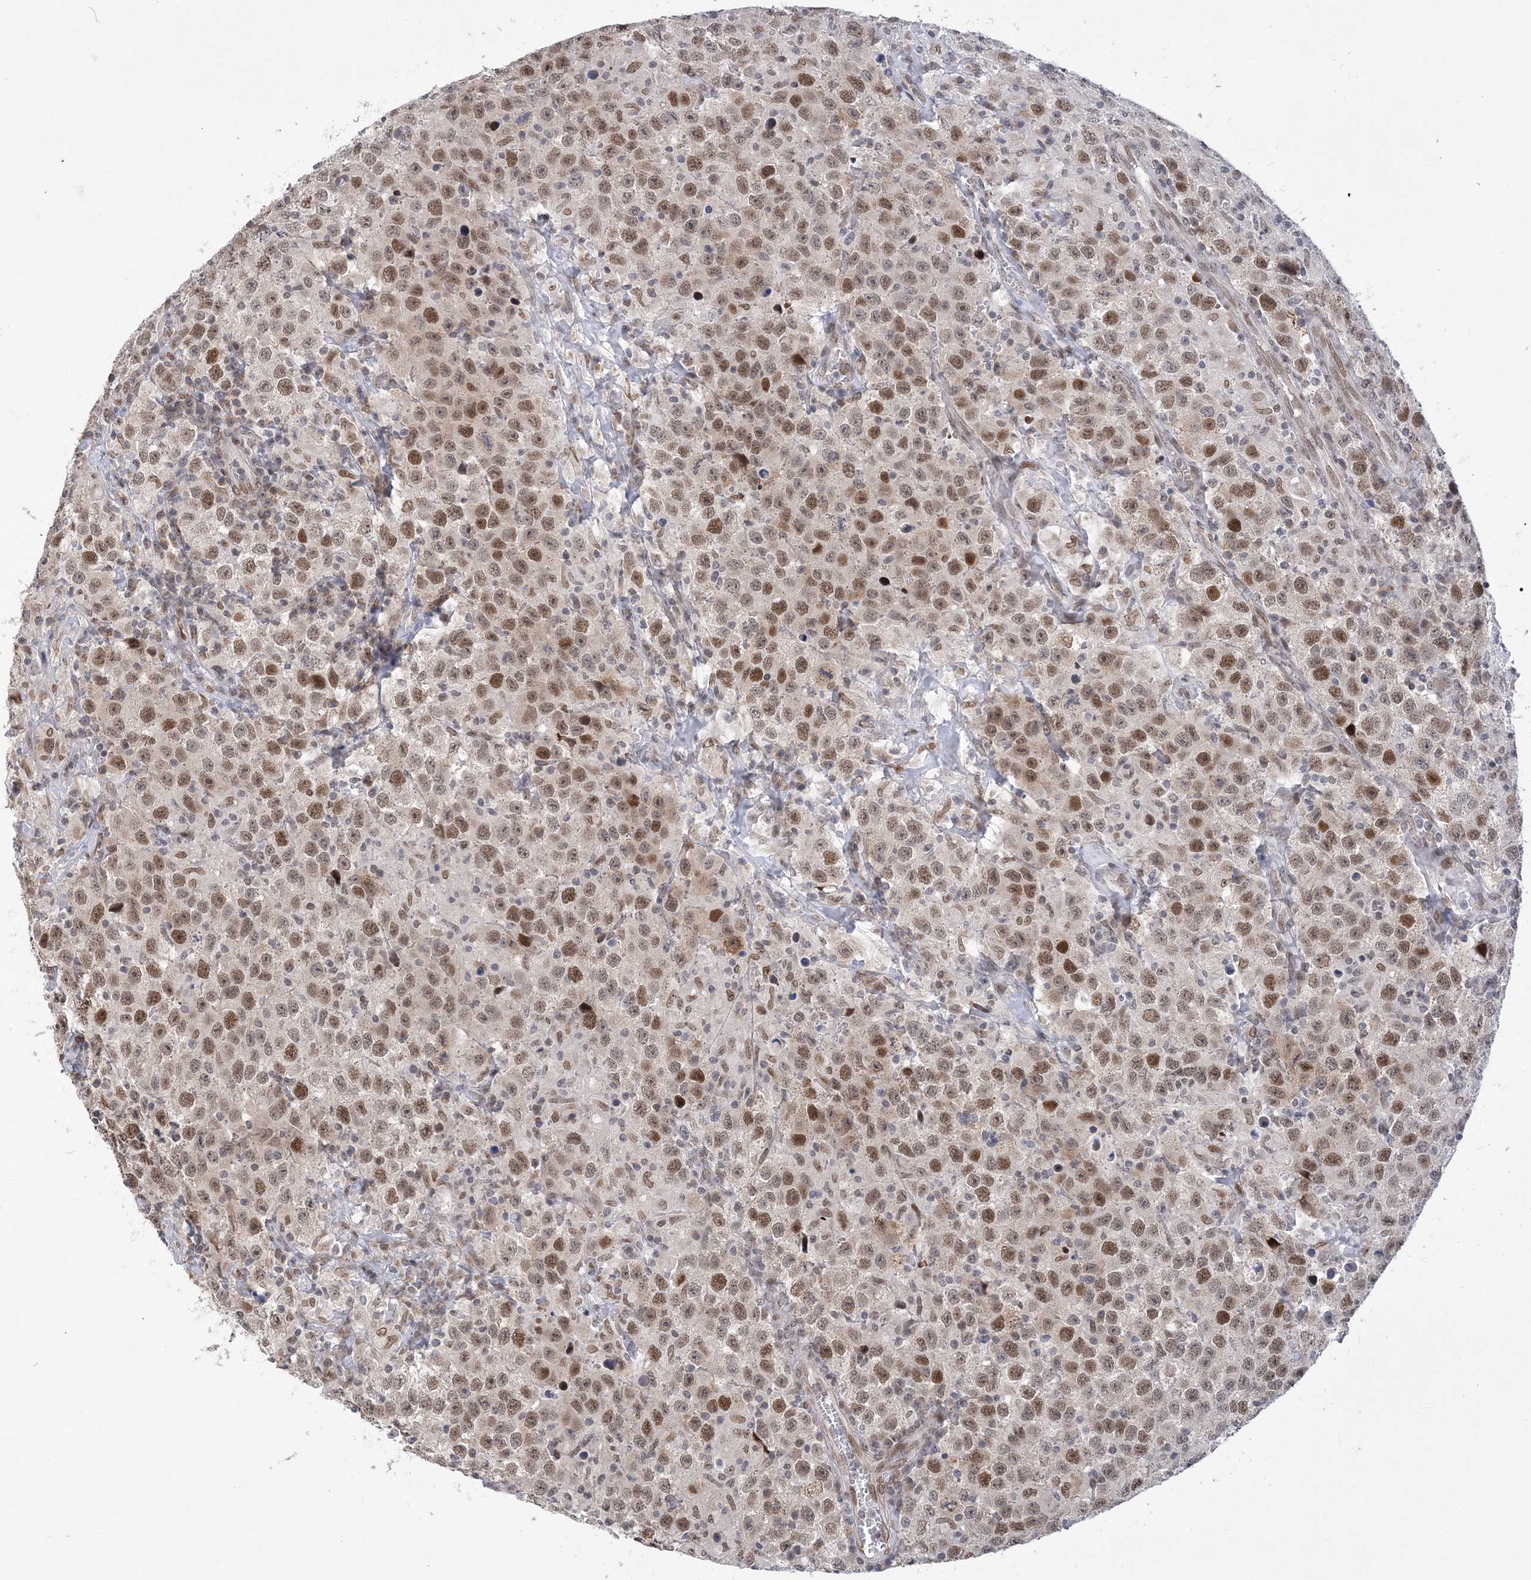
{"staining": {"intensity": "moderate", "quantity": ">75%", "location": "nuclear"}, "tissue": "testis cancer", "cell_type": "Tumor cells", "image_type": "cancer", "snomed": [{"axis": "morphology", "description": "Seminoma, NOS"}, {"axis": "topography", "description": "Testis"}], "caption": "Protein expression analysis of seminoma (testis) shows moderate nuclear staining in about >75% of tumor cells. Using DAB (brown) and hematoxylin (blue) stains, captured at high magnification using brightfield microscopy.", "gene": "WAC", "patient": {"sex": "male", "age": 41}}